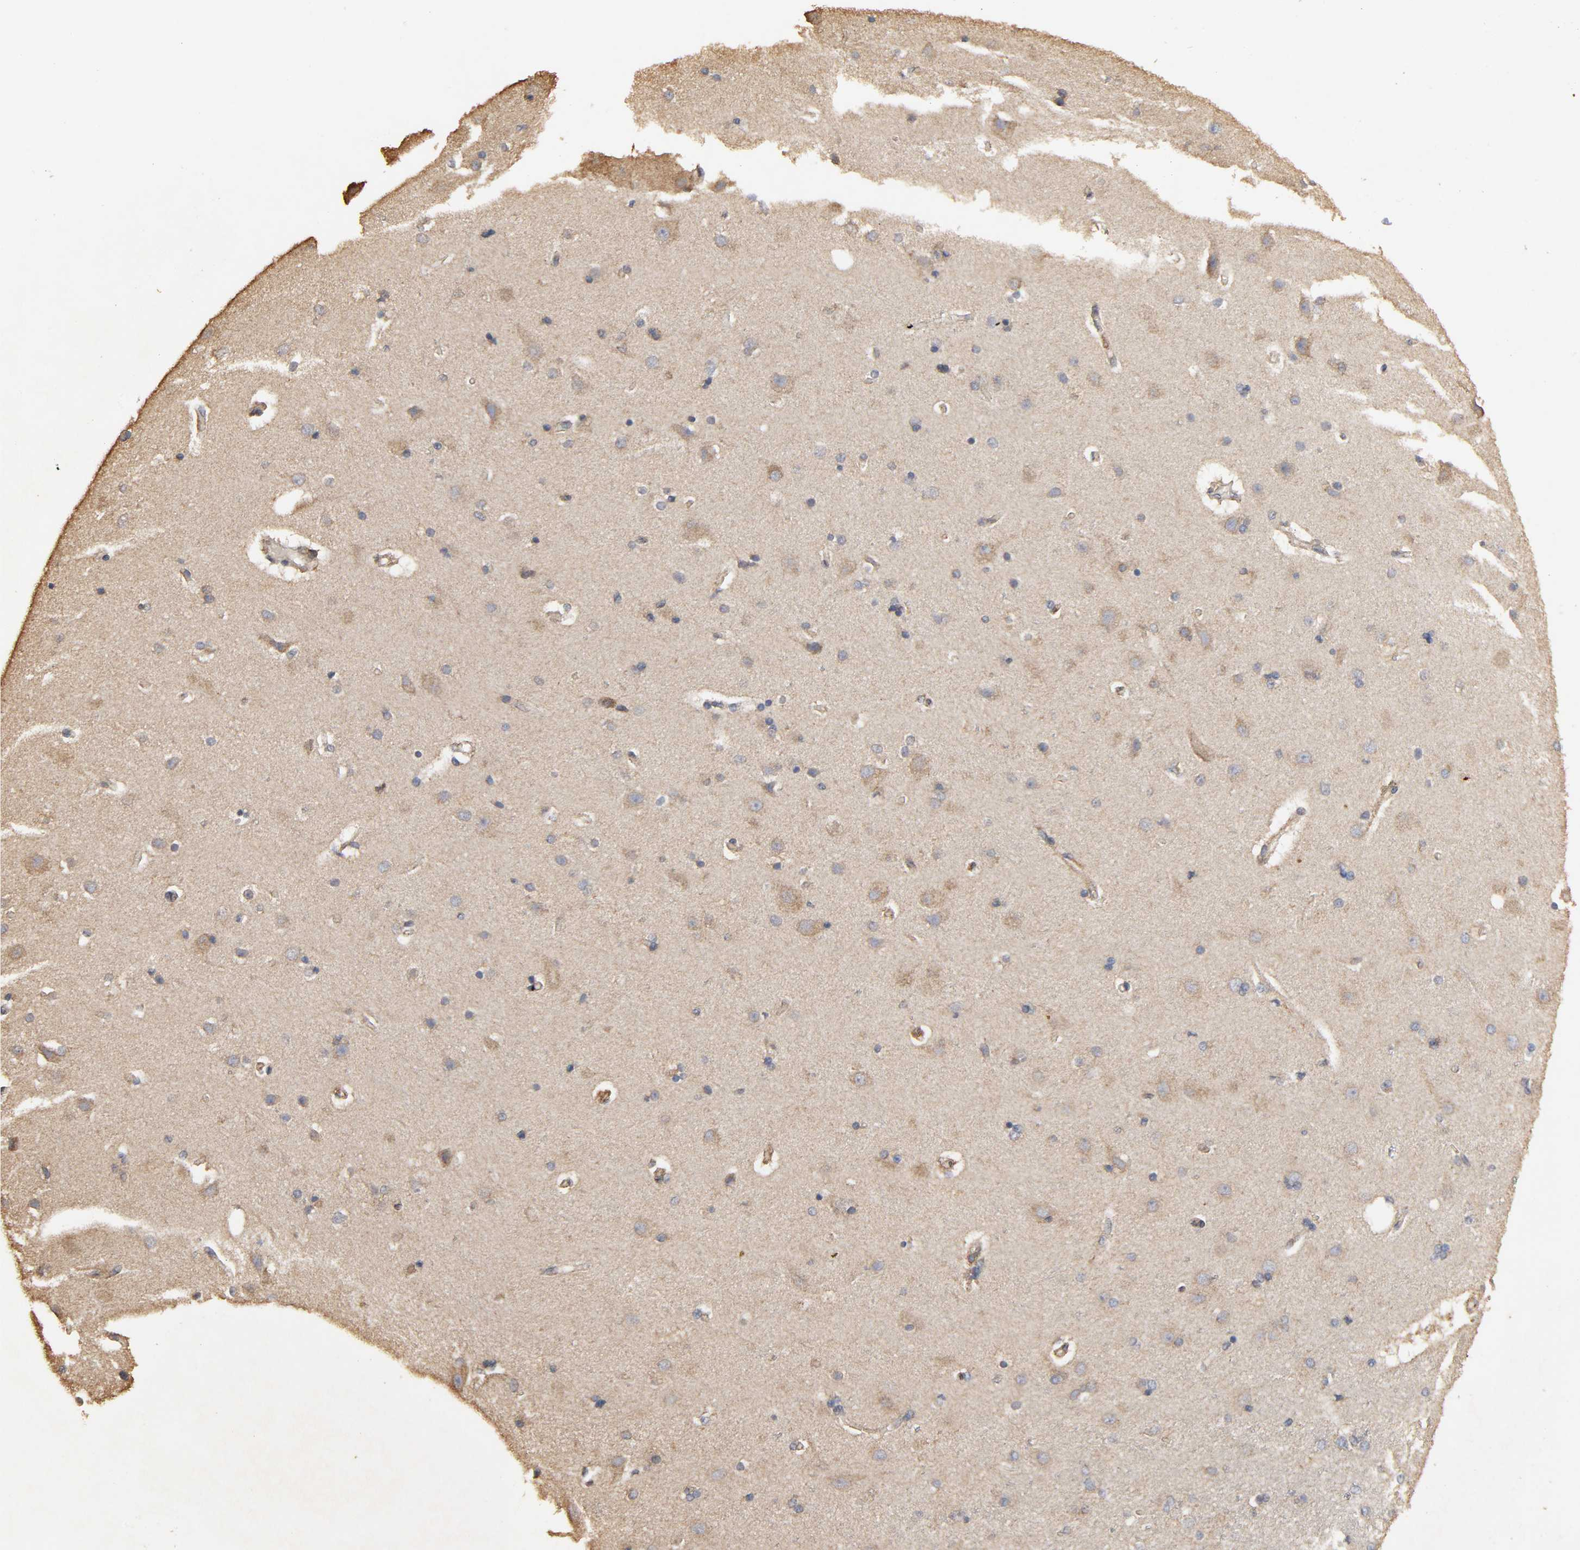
{"staining": {"intensity": "moderate", "quantity": ">75%", "location": "cytoplasmic/membranous"}, "tissue": "cerebral cortex", "cell_type": "Endothelial cells", "image_type": "normal", "snomed": [{"axis": "morphology", "description": "Normal tissue, NOS"}, {"axis": "topography", "description": "Cerebral cortex"}], "caption": "Immunohistochemical staining of unremarkable cerebral cortex shows moderate cytoplasmic/membranous protein expression in approximately >75% of endothelial cells. The staining was performed using DAB to visualize the protein expression in brown, while the nuclei were stained in blue with hematoxylin (Magnification: 20x).", "gene": "POR", "patient": {"sex": "male", "age": 62}}